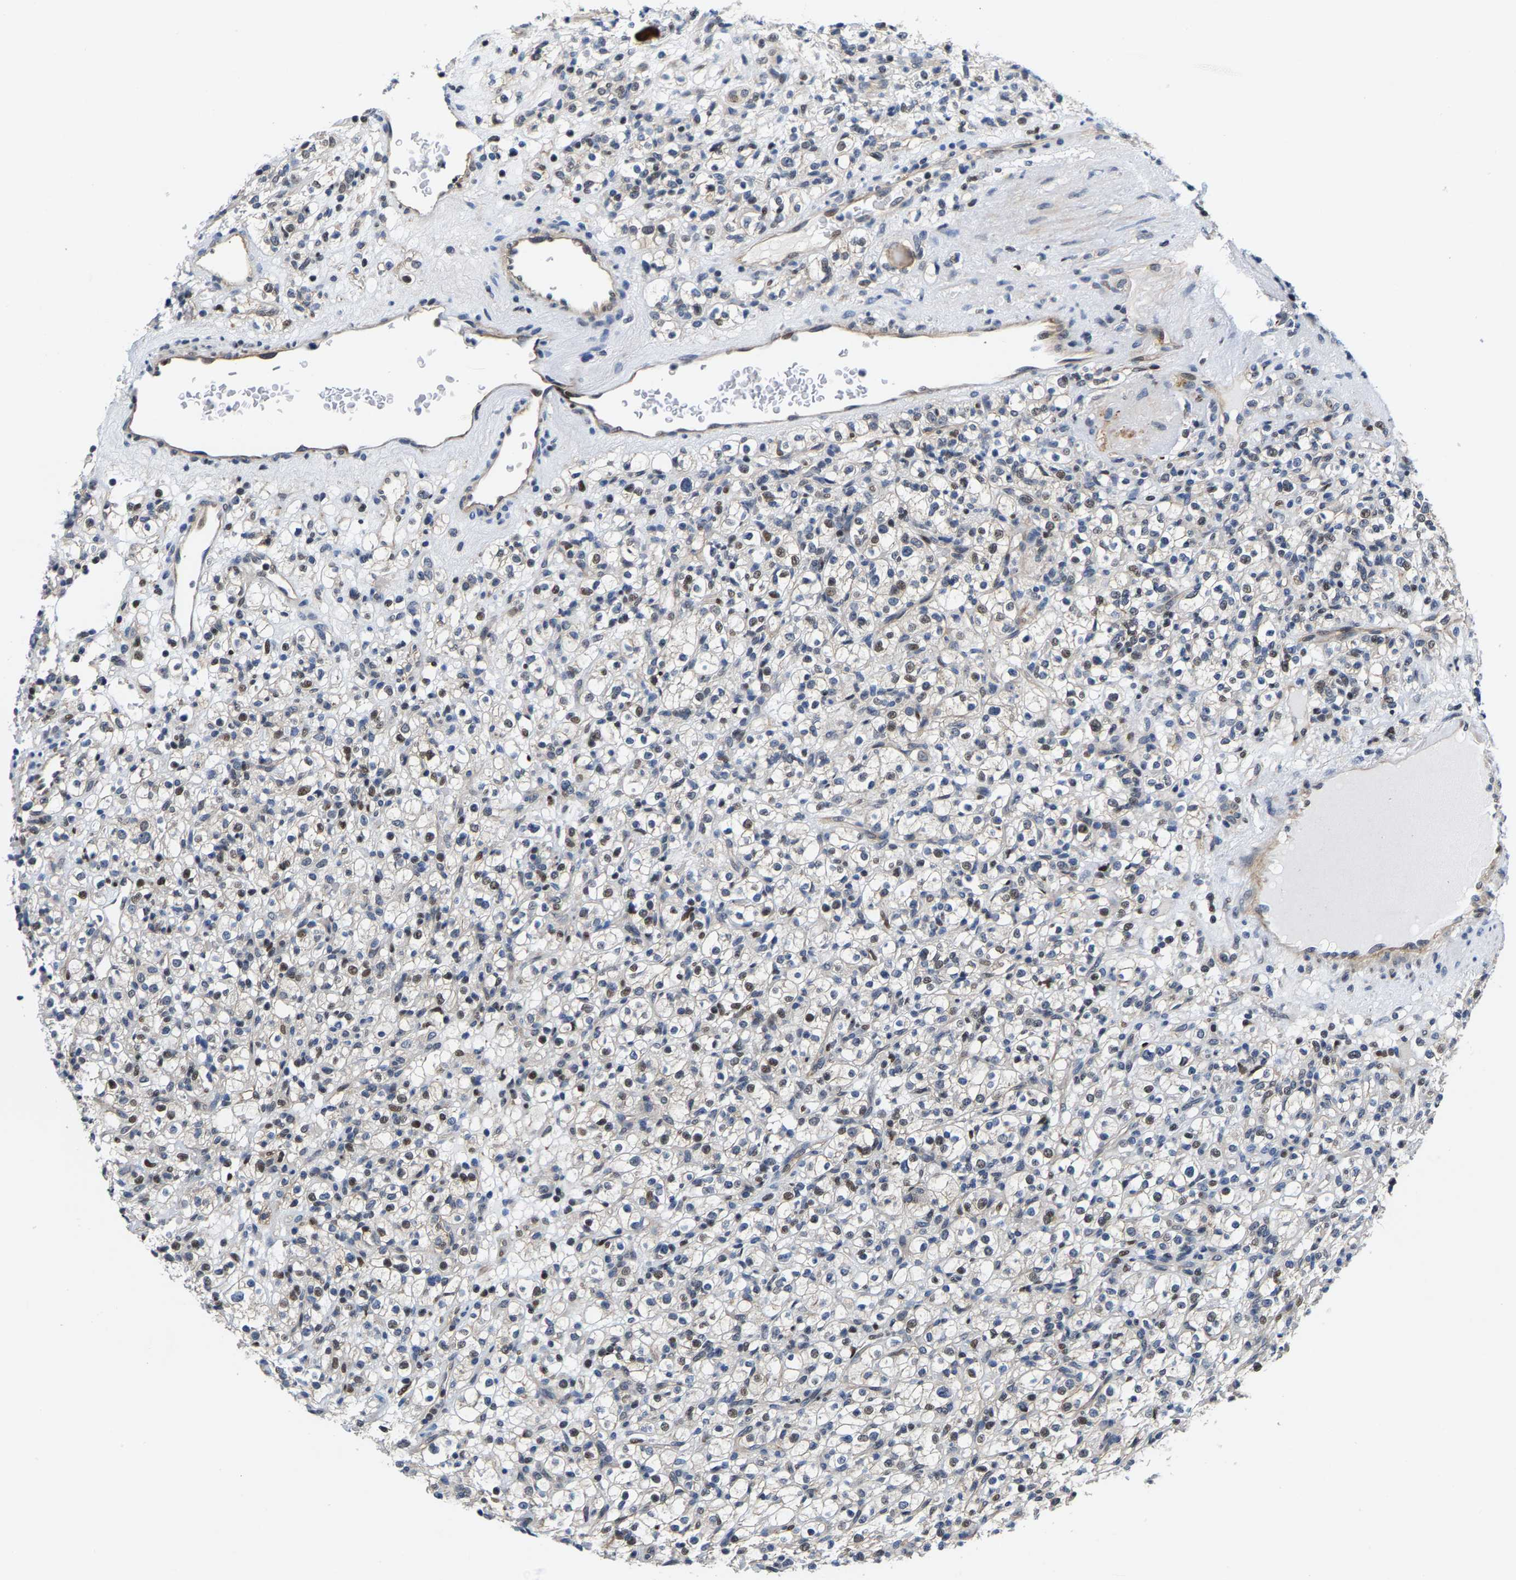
{"staining": {"intensity": "weak", "quantity": "25%-75%", "location": "nuclear"}, "tissue": "renal cancer", "cell_type": "Tumor cells", "image_type": "cancer", "snomed": [{"axis": "morphology", "description": "Normal tissue, NOS"}, {"axis": "morphology", "description": "Adenocarcinoma, NOS"}, {"axis": "topography", "description": "Kidney"}], "caption": "The immunohistochemical stain highlights weak nuclear positivity in tumor cells of renal cancer (adenocarcinoma) tissue.", "gene": "GTPBP10", "patient": {"sex": "female", "age": 72}}